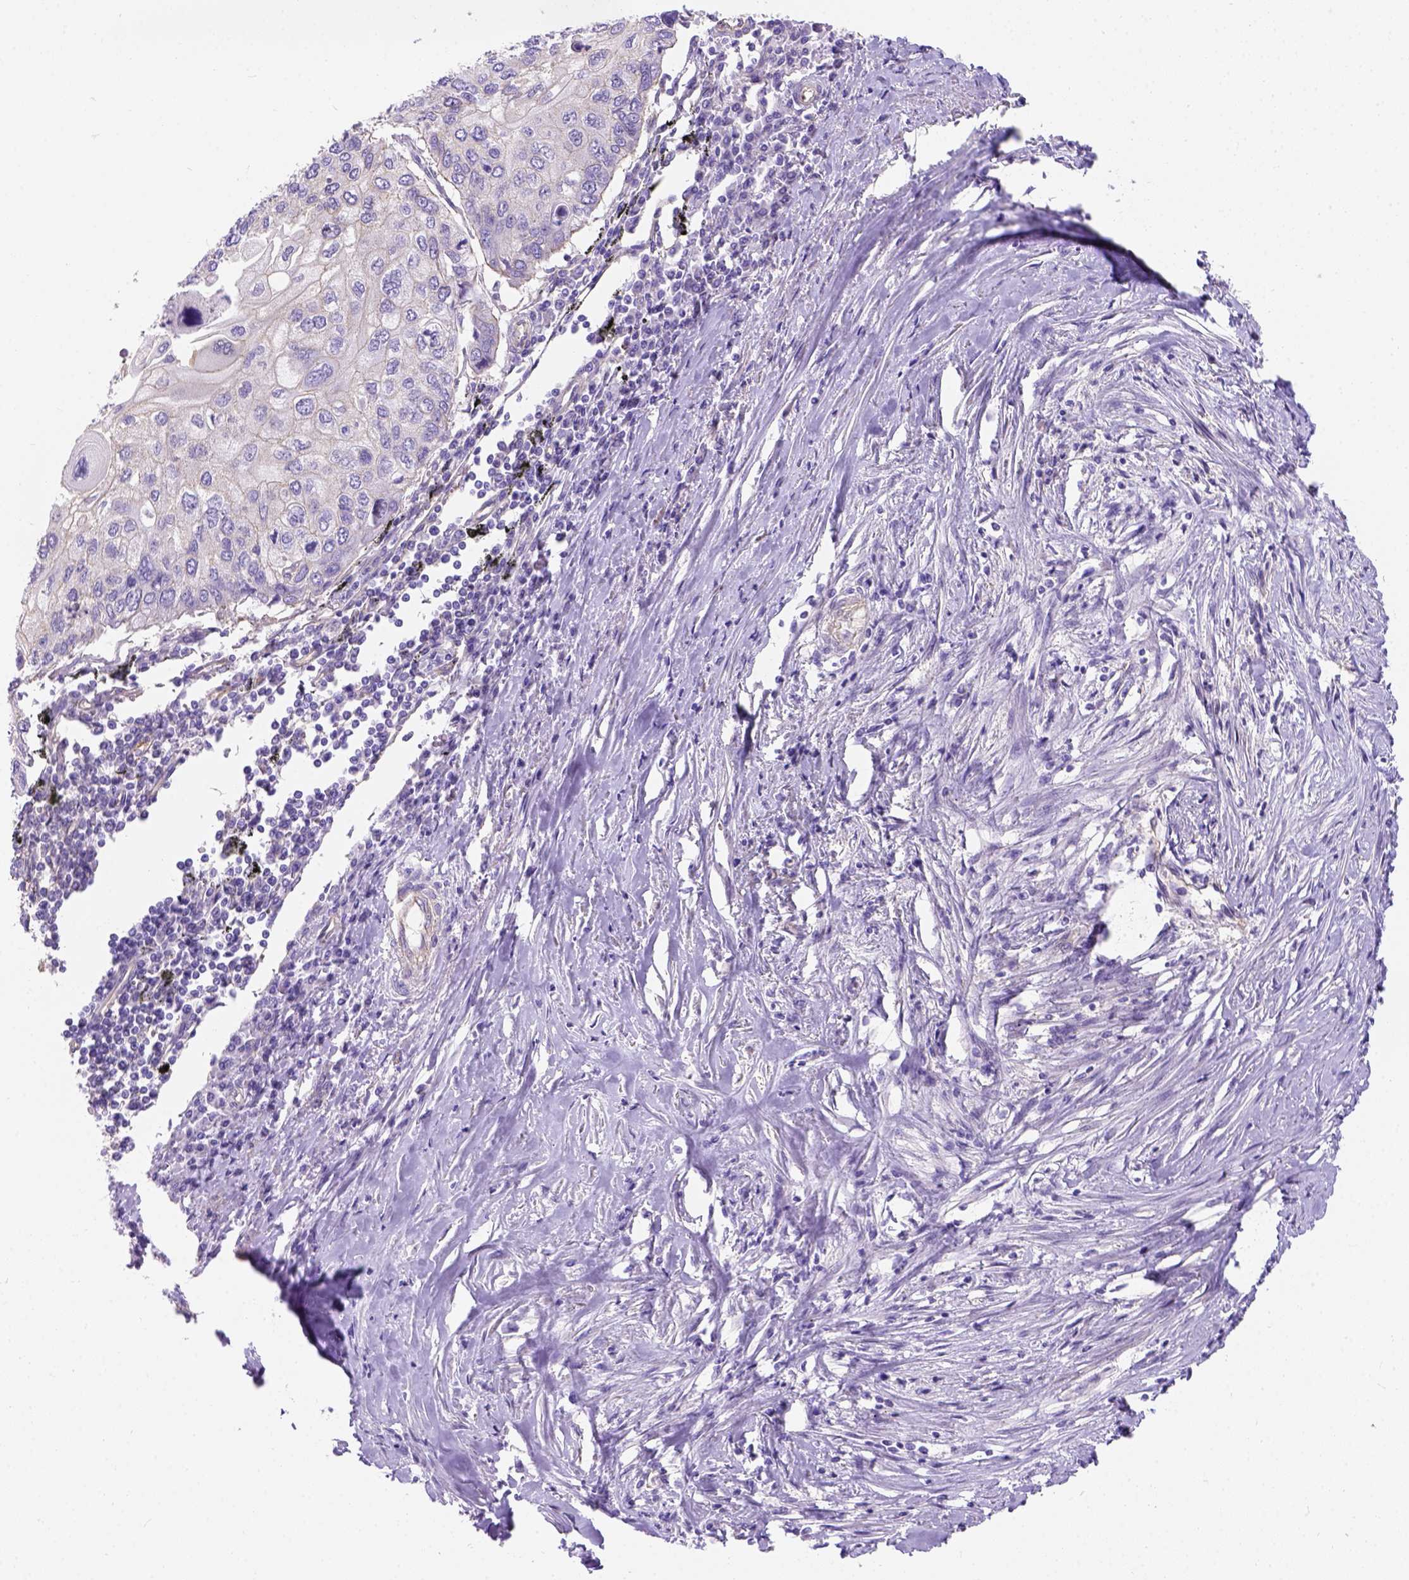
{"staining": {"intensity": "negative", "quantity": "none", "location": "none"}, "tissue": "lung cancer", "cell_type": "Tumor cells", "image_type": "cancer", "snomed": [{"axis": "morphology", "description": "Squamous cell carcinoma, NOS"}, {"axis": "morphology", "description": "Squamous cell carcinoma, metastatic, NOS"}, {"axis": "topography", "description": "Lung"}], "caption": "Histopathology image shows no protein staining in tumor cells of squamous cell carcinoma (lung) tissue. Brightfield microscopy of immunohistochemistry (IHC) stained with DAB (brown) and hematoxylin (blue), captured at high magnification.", "gene": "PHF7", "patient": {"sex": "male", "age": 63}}